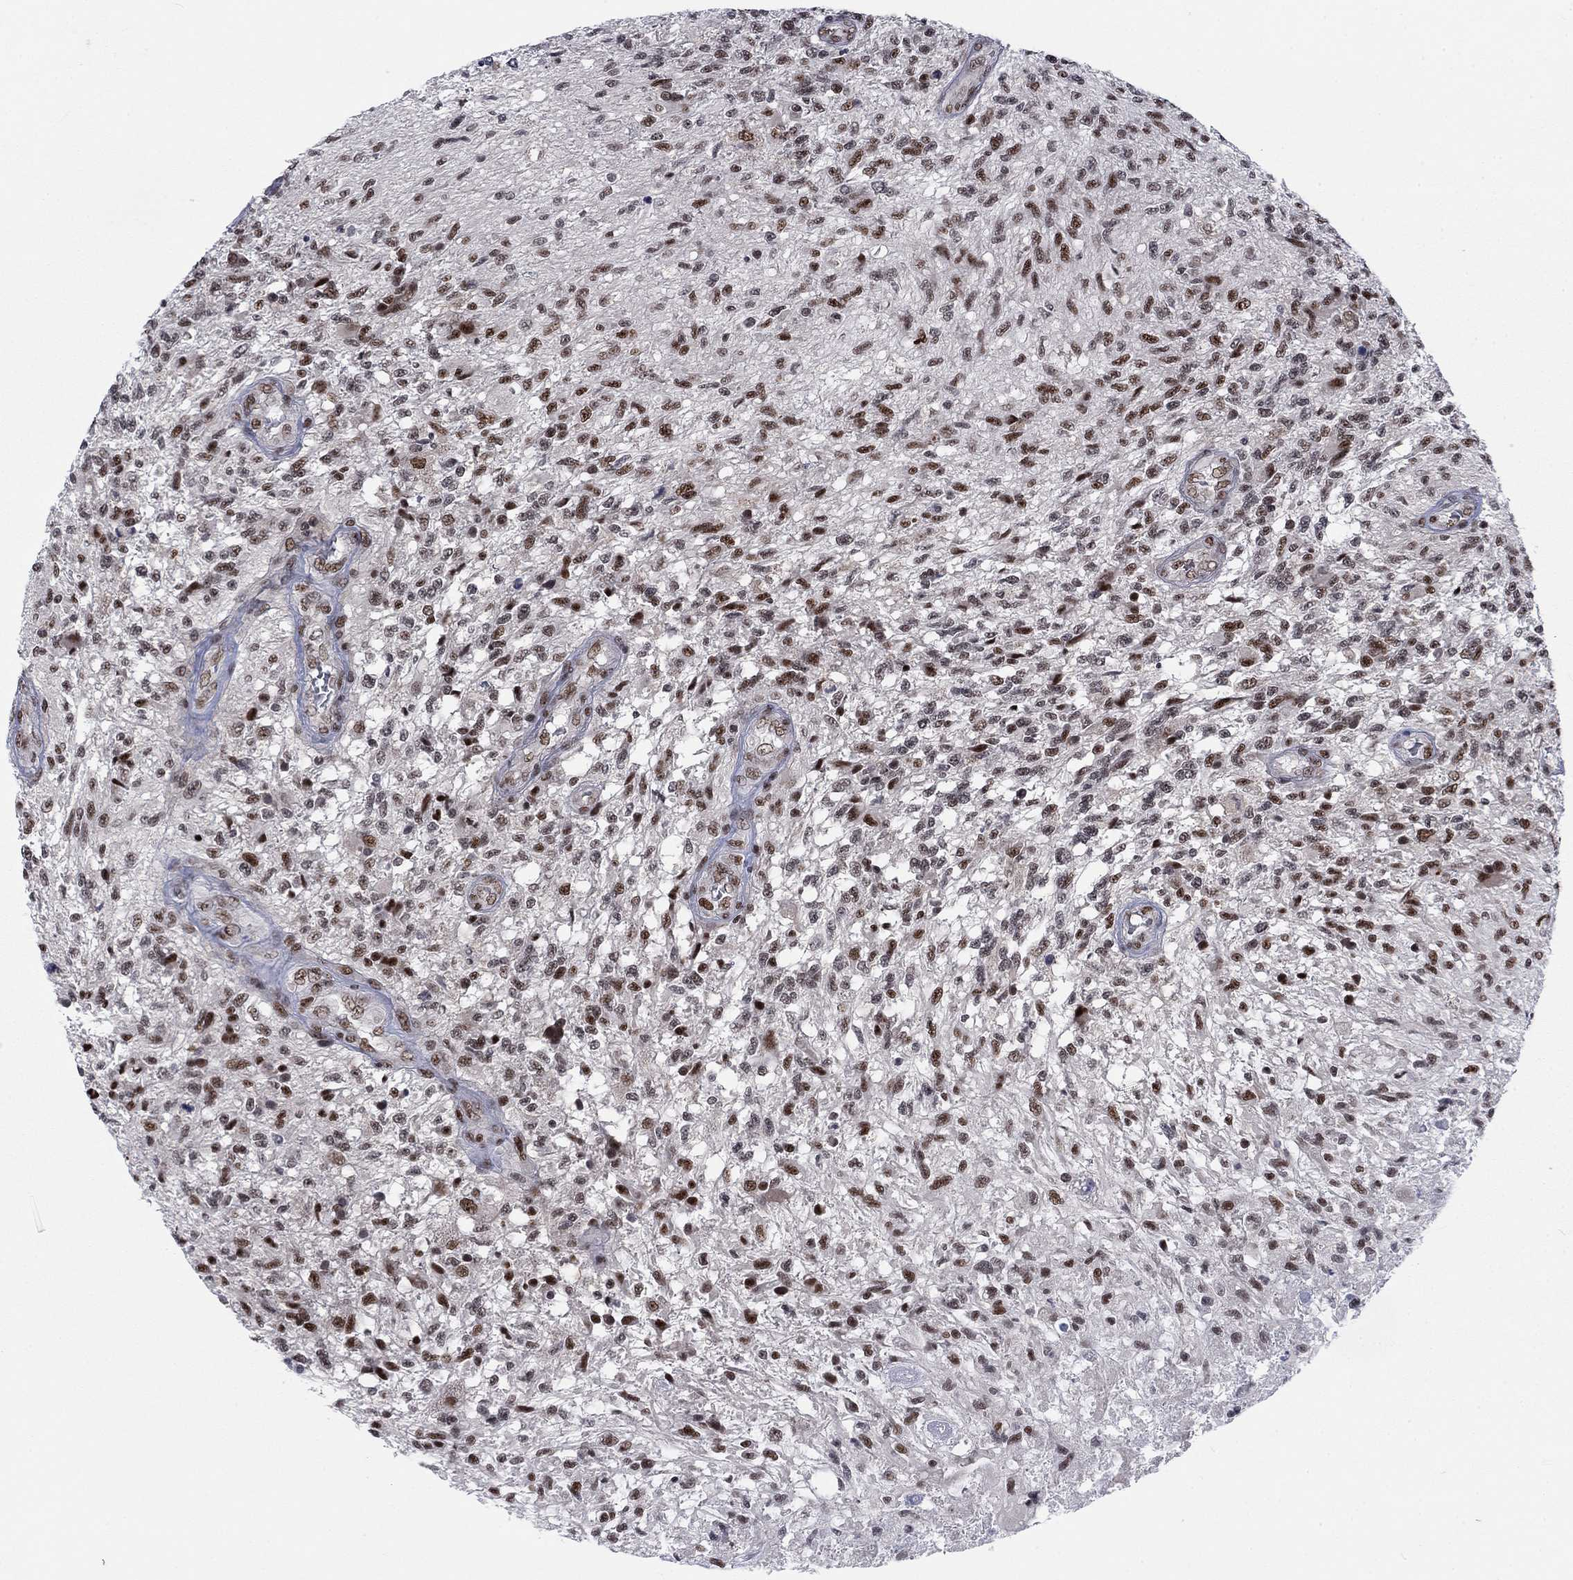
{"staining": {"intensity": "strong", "quantity": "25%-75%", "location": "nuclear"}, "tissue": "glioma", "cell_type": "Tumor cells", "image_type": "cancer", "snomed": [{"axis": "morphology", "description": "Glioma, malignant, High grade"}, {"axis": "topography", "description": "Brain"}], "caption": "Strong nuclear expression for a protein is identified in approximately 25%-75% of tumor cells of malignant high-grade glioma using IHC.", "gene": "FYTTD1", "patient": {"sex": "male", "age": 56}}